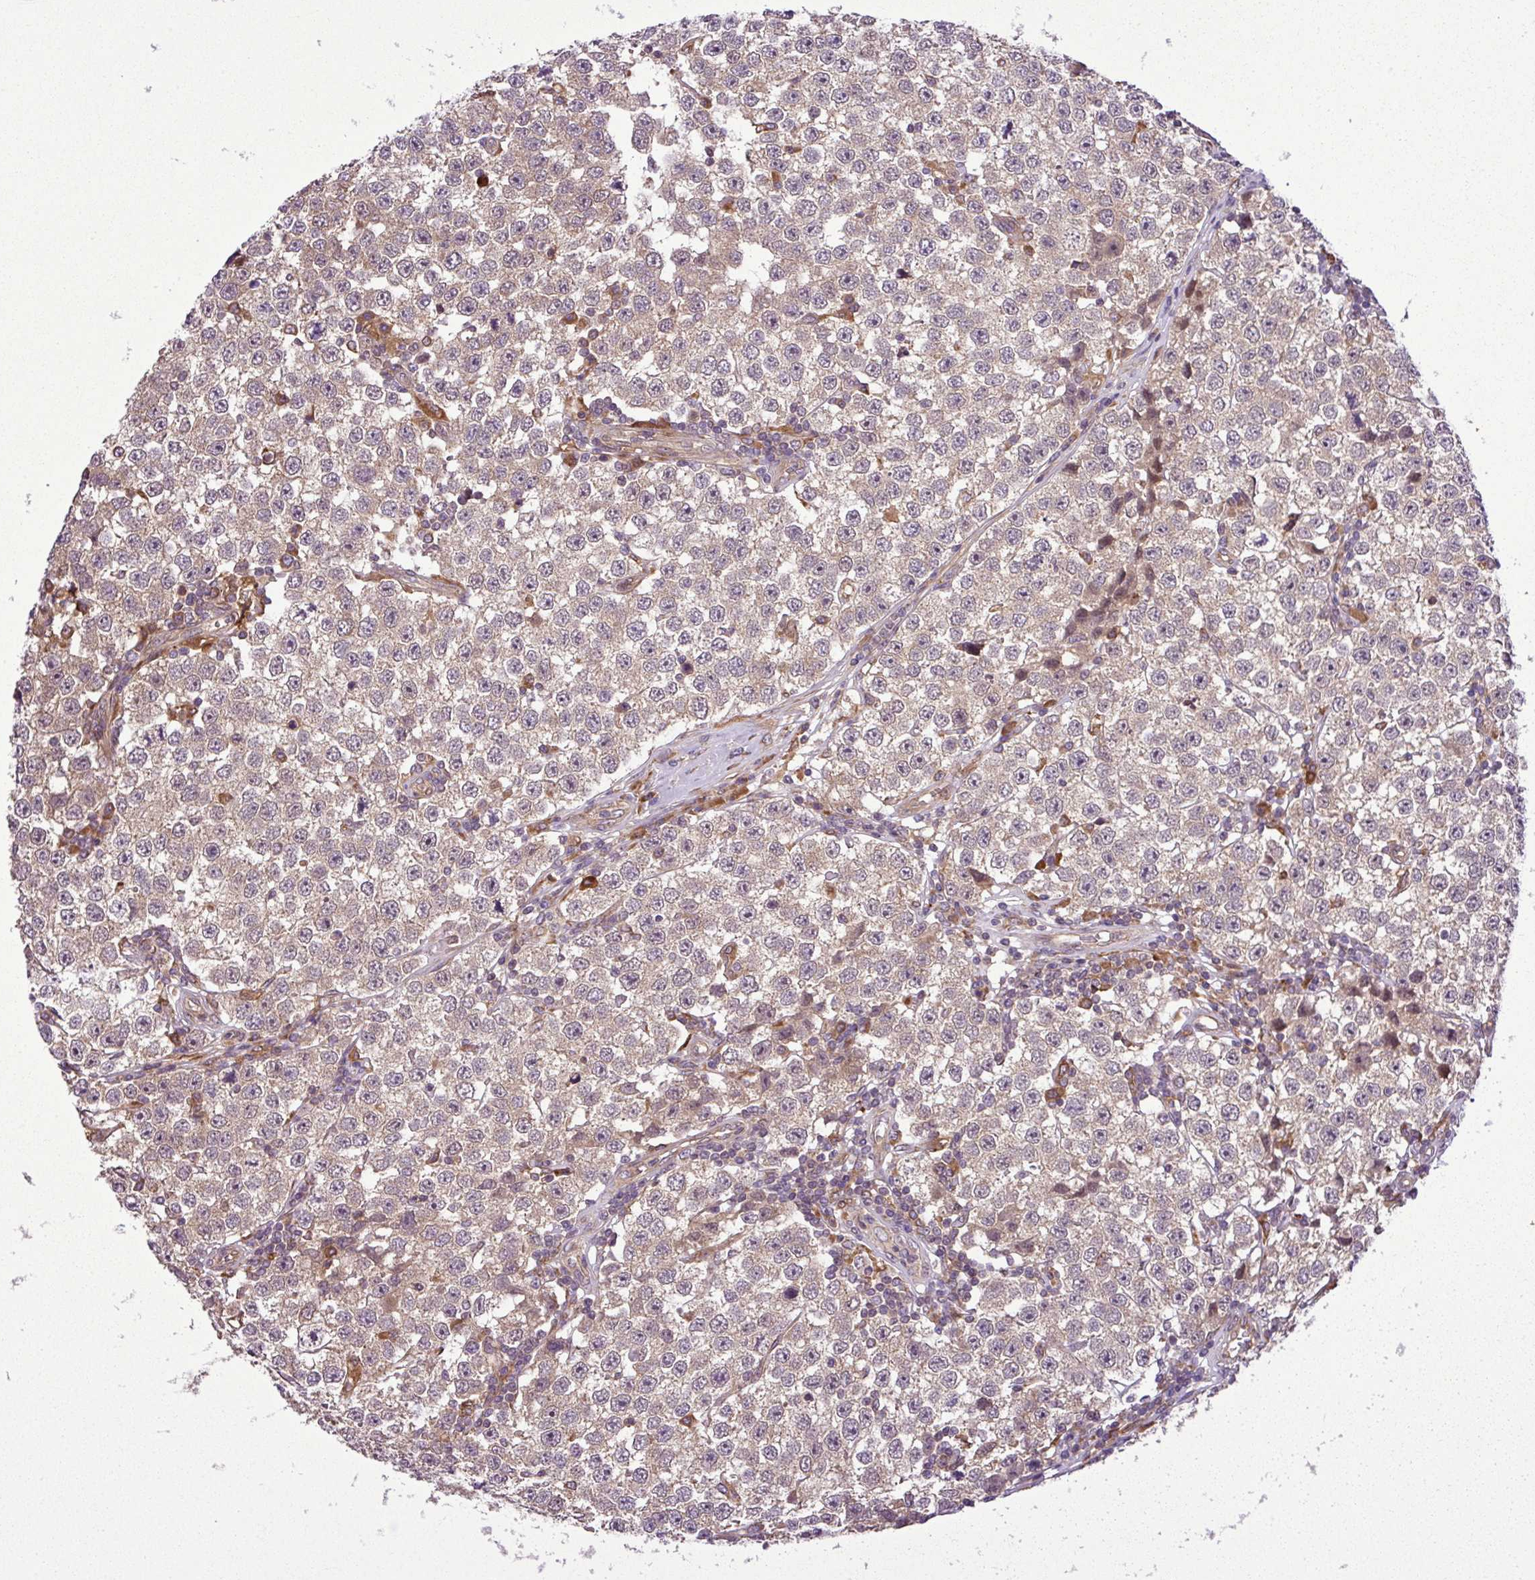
{"staining": {"intensity": "weak", "quantity": ">75%", "location": "cytoplasmic/membranous"}, "tissue": "testis cancer", "cell_type": "Tumor cells", "image_type": "cancer", "snomed": [{"axis": "morphology", "description": "Seminoma, NOS"}, {"axis": "topography", "description": "Testis"}], "caption": "Immunohistochemical staining of seminoma (testis) reveals low levels of weak cytoplasmic/membranous expression in approximately >75% of tumor cells.", "gene": "DLGAP4", "patient": {"sex": "male", "age": 34}}